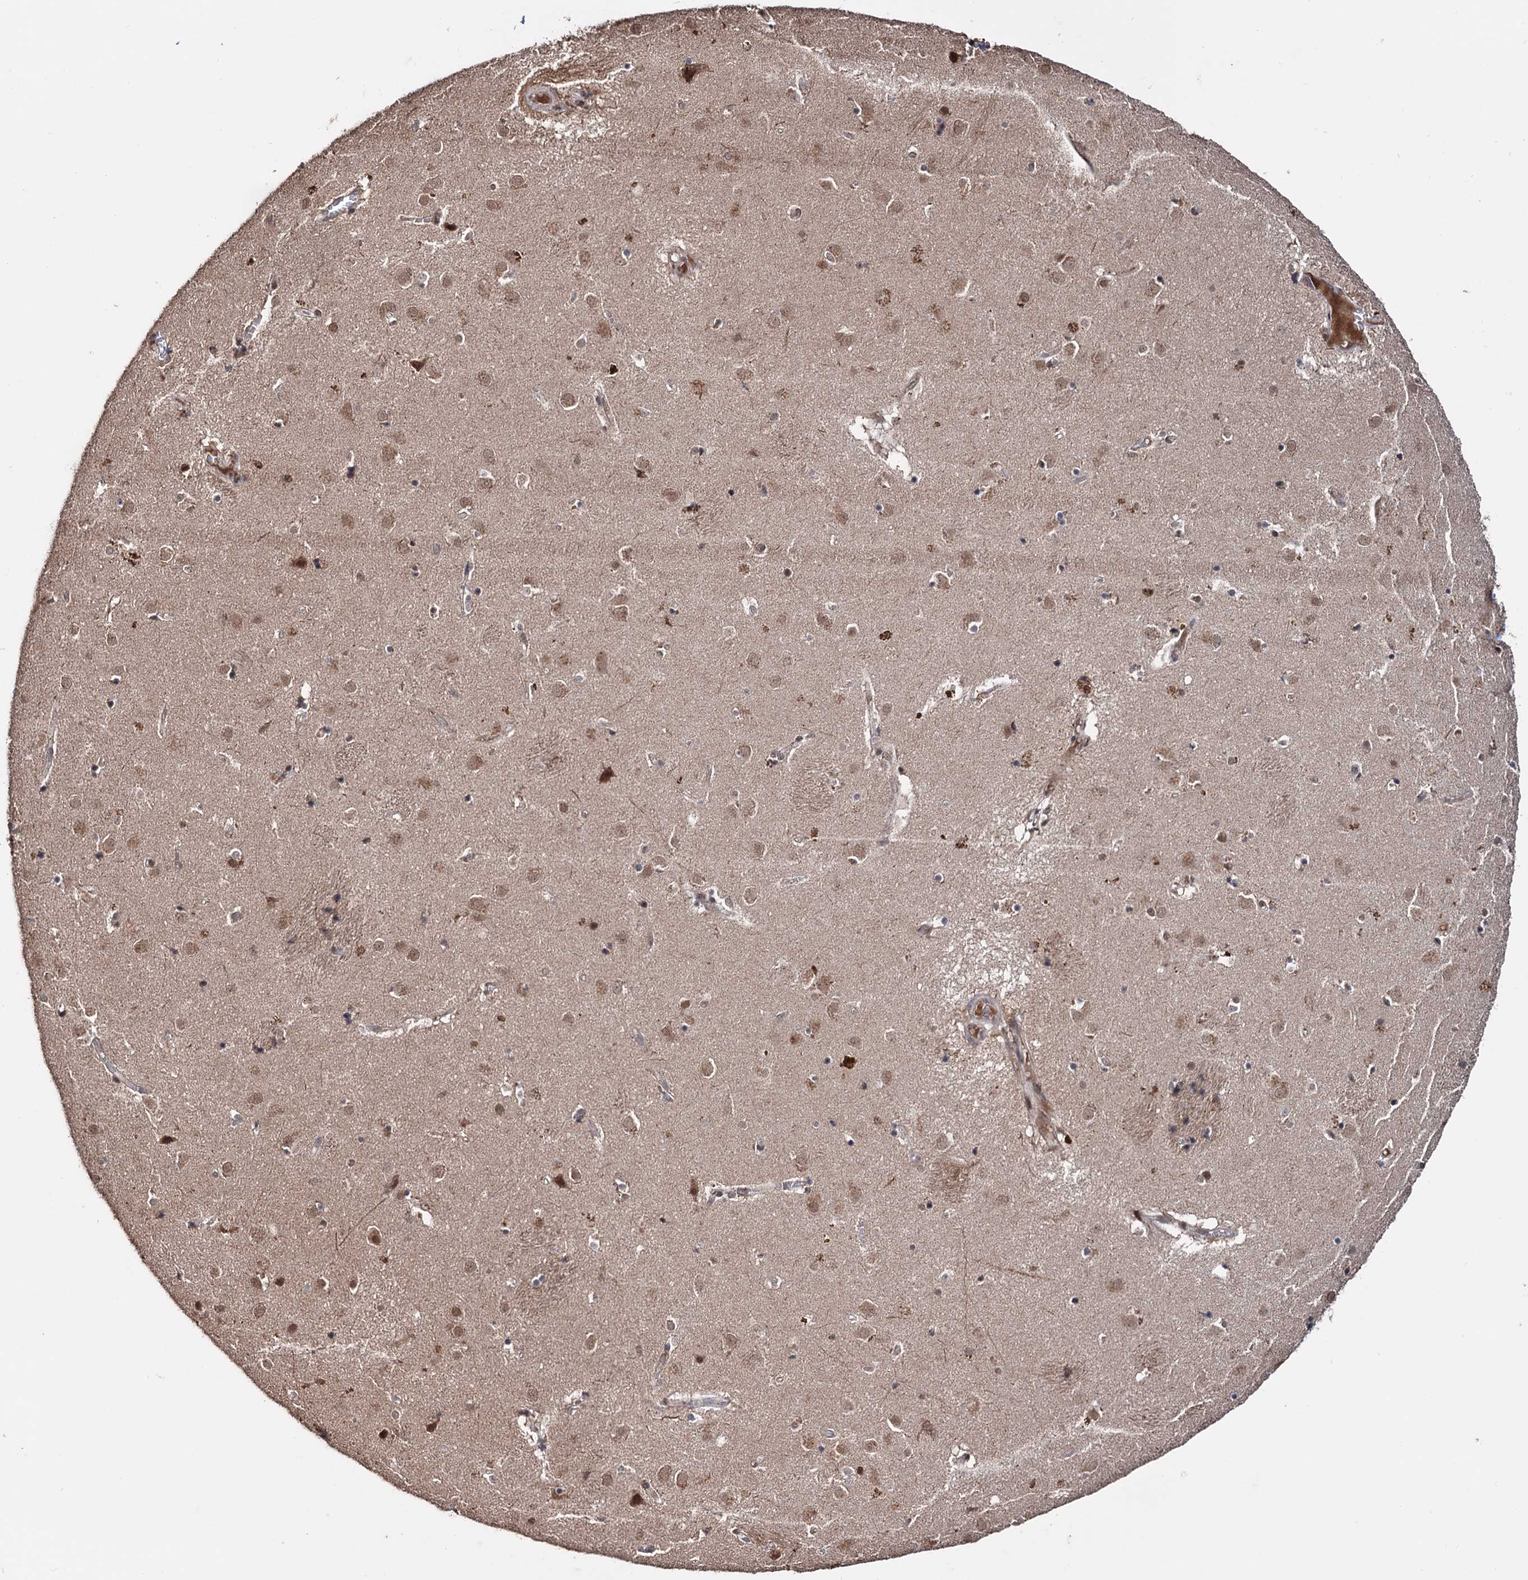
{"staining": {"intensity": "weak", "quantity": "<25%", "location": "cytoplasmic/membranous,nuclear"}, "tissue": "caudate", "cell_type": "Glial cells", "image_type": "normal", "snomed": [{"axis": "morphology", "description": "Normal tissue, NOS"}, {"axis": "topography", "description": "Lateral ventricle wall"}], "caption": "IHC image of benign caudate: human caudate stained with DAB (3,3'-diaminobenzidine) displays no significant protein expression in glial cells.", "gene": "KLF5", "patient": {"sex": "male", "age": 70}}